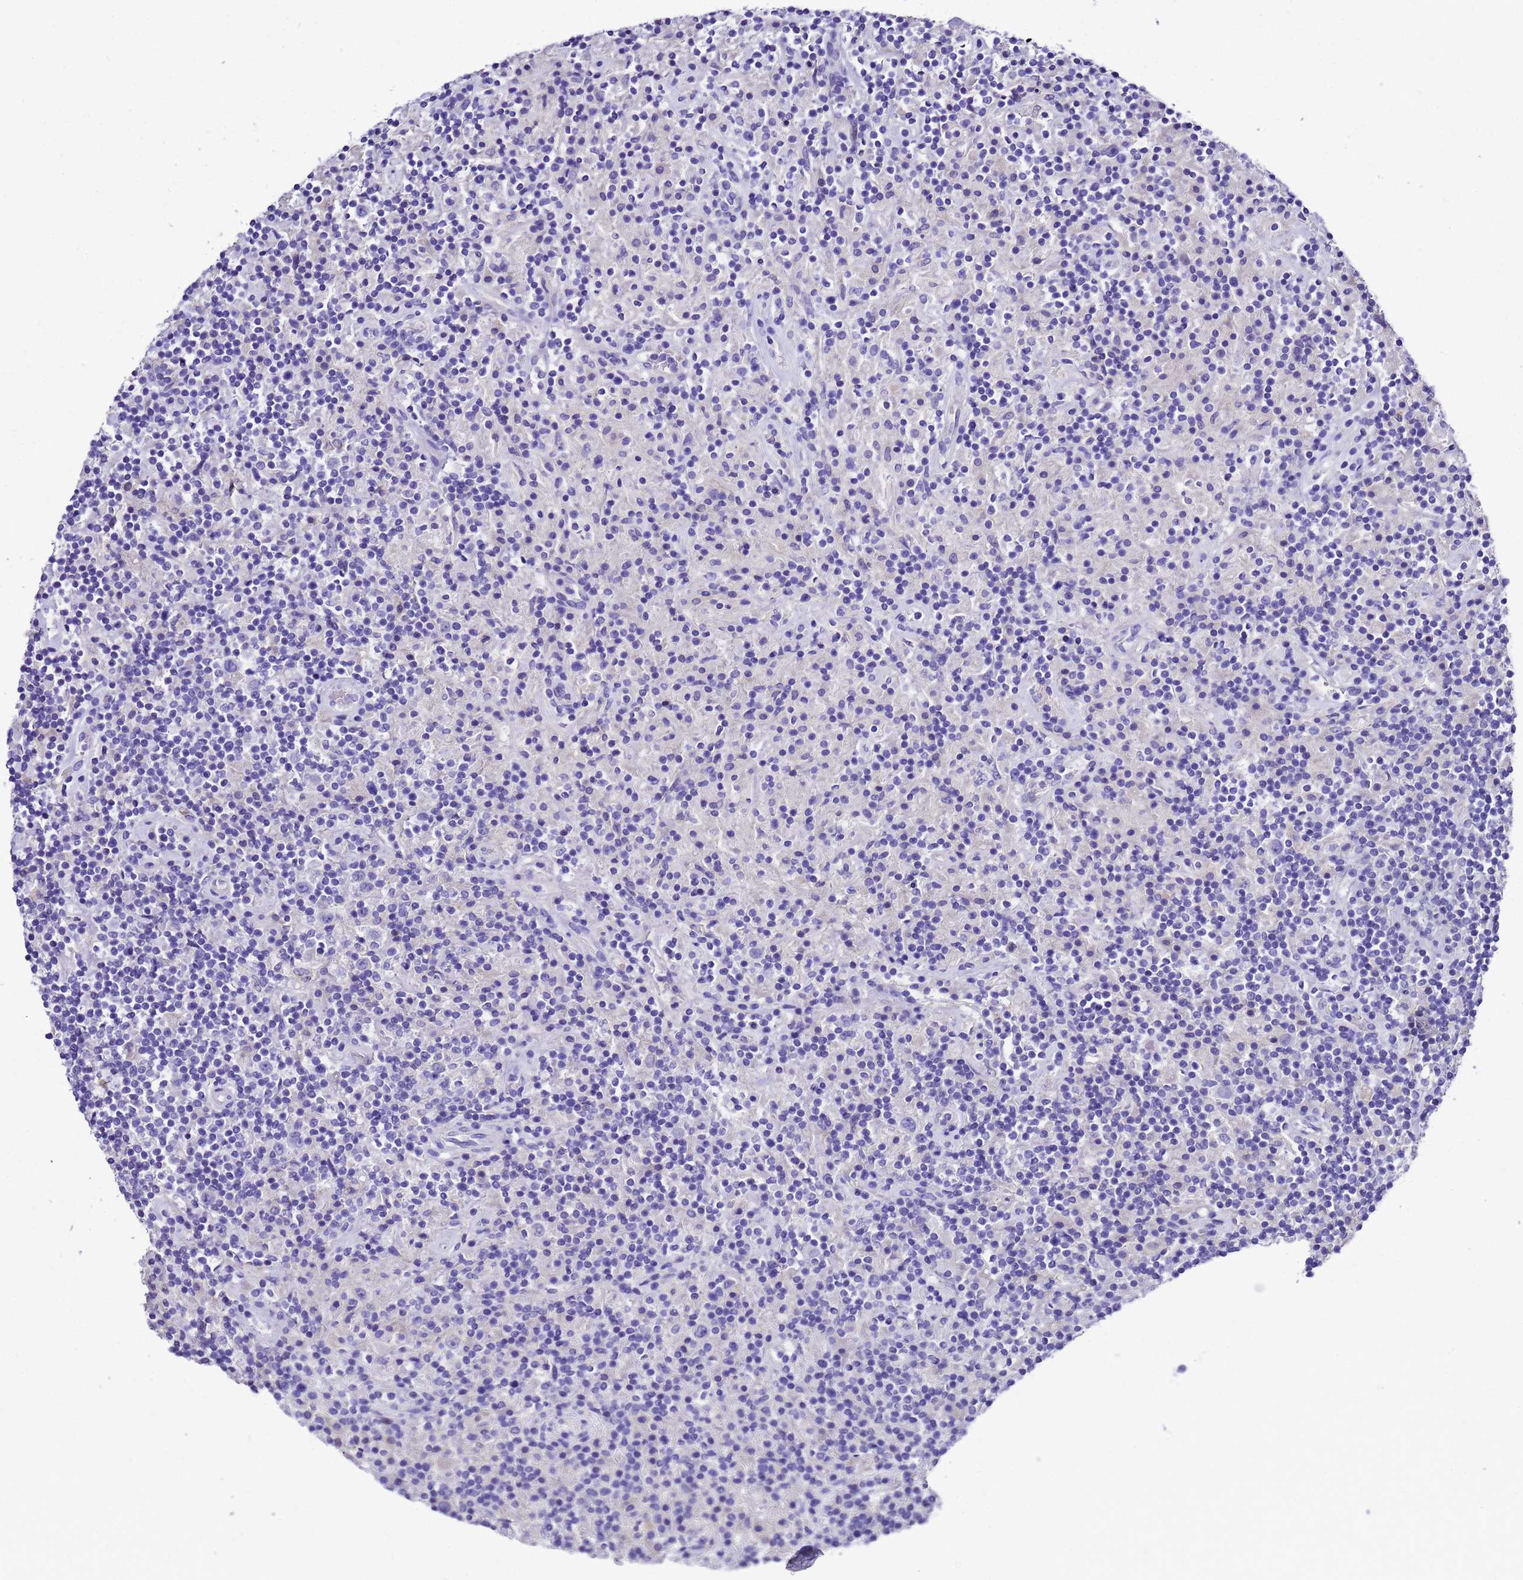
{"staining": {"intensity": "negative", "quantity": "none", "location": "none"}, "tissue": "lymphoma", "cell_type": "Tumor cells", "image_type": "cancer", "snomed": [{"axis": "morphology", "description": "Hodgkin's disease, NOS"}, {"axis": "topography", "description": "Lymph node"}], "caption": "Tumor cells are negative for brown protein staining in lymphoma. Brightfield microscopy of immunohistochemistry stained with DAB (brown) and hematoxylin (blue), captured at high magnification.", "gene": "UGT2A1", "patient": {"sex": "male", "age": 70}}